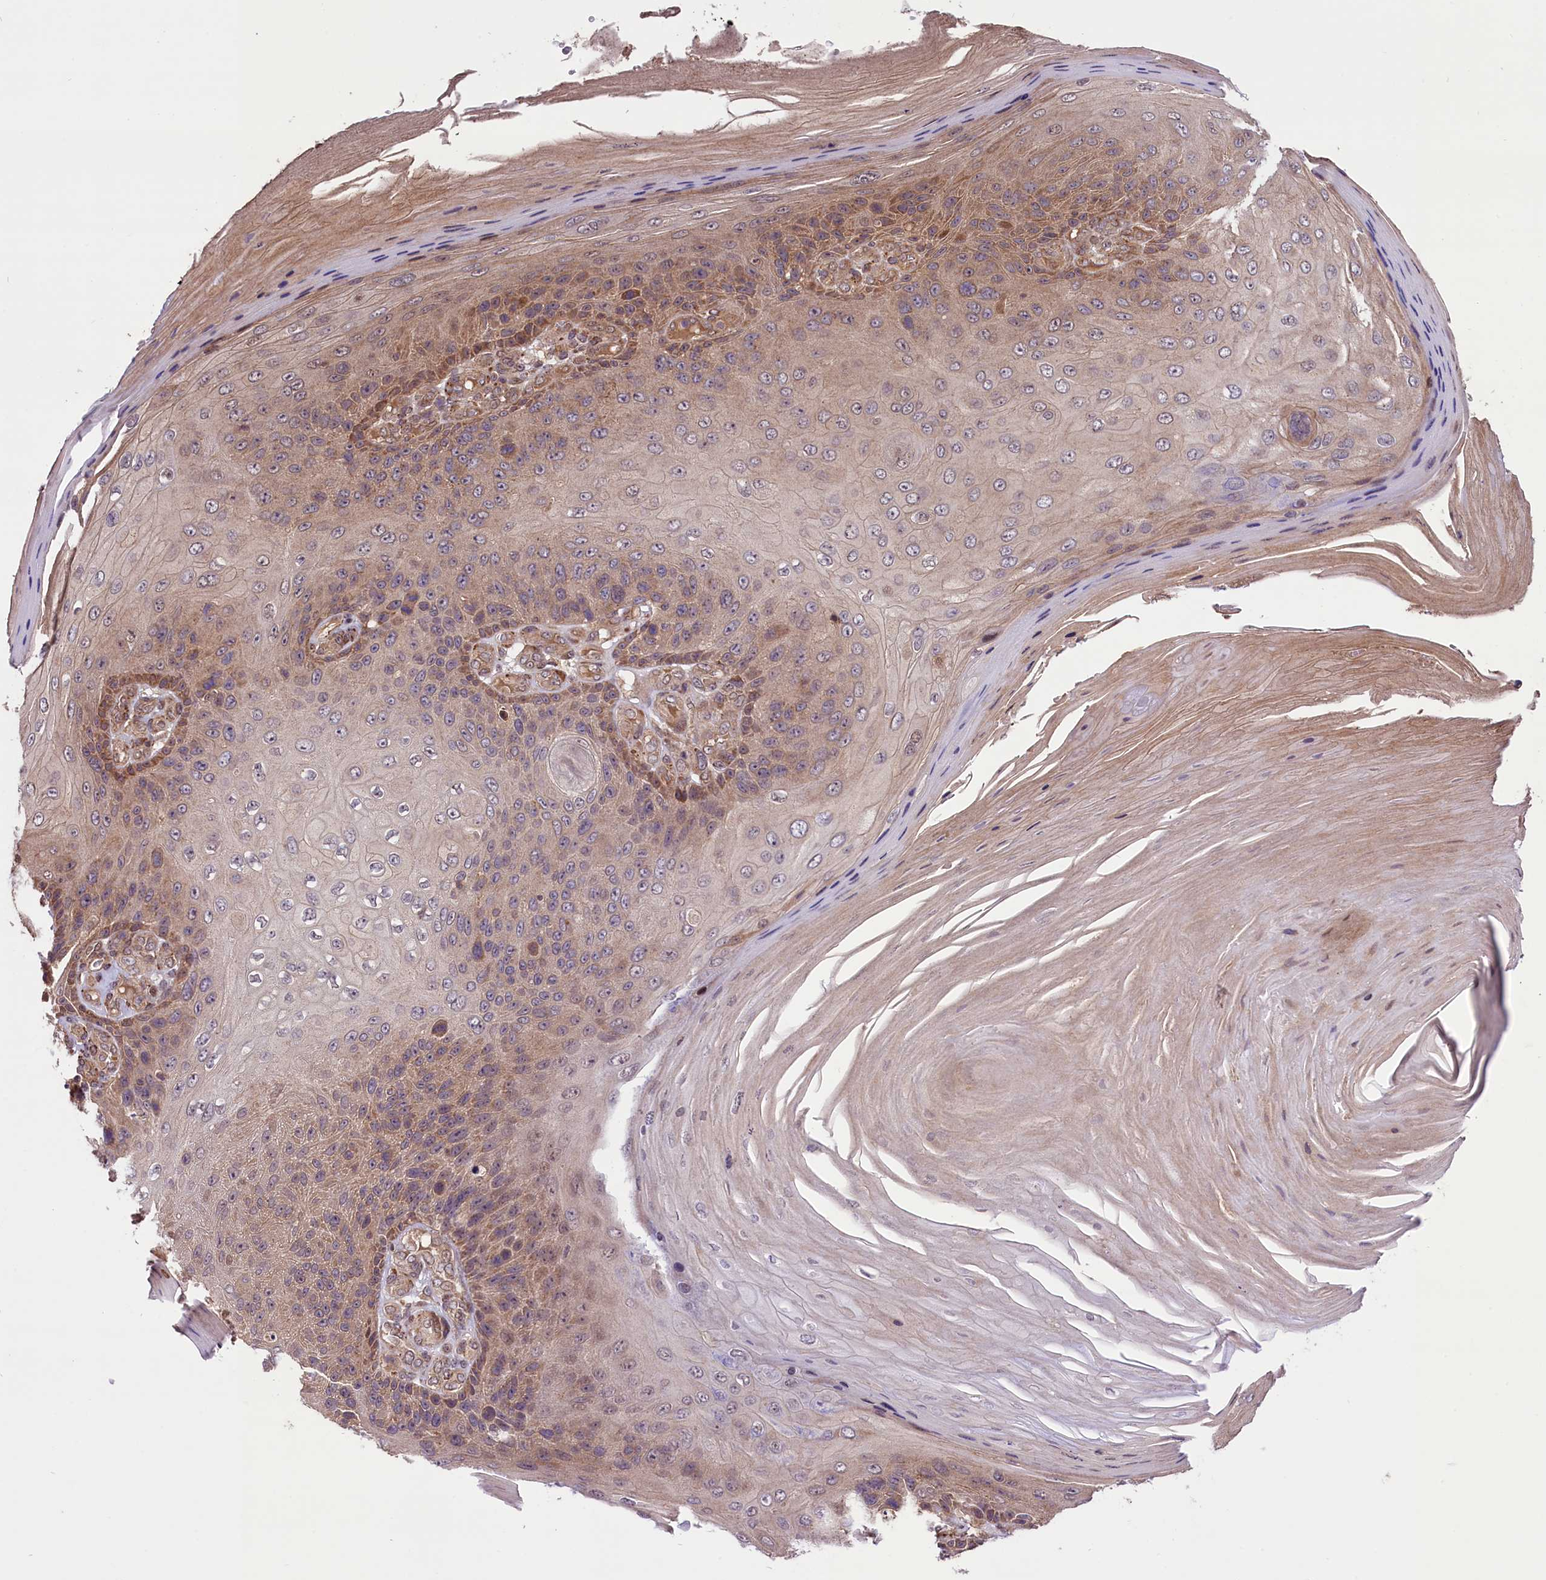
{"staining": {"intensity": "moderate", "quantity": "25%-75%", "location": "cytoplasmic/membranous"}, "tissue": "skin cancer", "cell_type": "Tumor cells", "image_type": "cancer", "snomed": [{"axis": "morphology", "description": "Squamous cell carcinoma, NOS"}, {"axis": "topography", "description": "Skin"}], "caption": "Tumor cells exhibit medium levels of moderate cytoplasmic/membranous positivity in about 25%-75% of cells in human skin squamous cell carcinoma.", "gene": "HDAC5", "patient": {"sex": "female", "age": 88}}